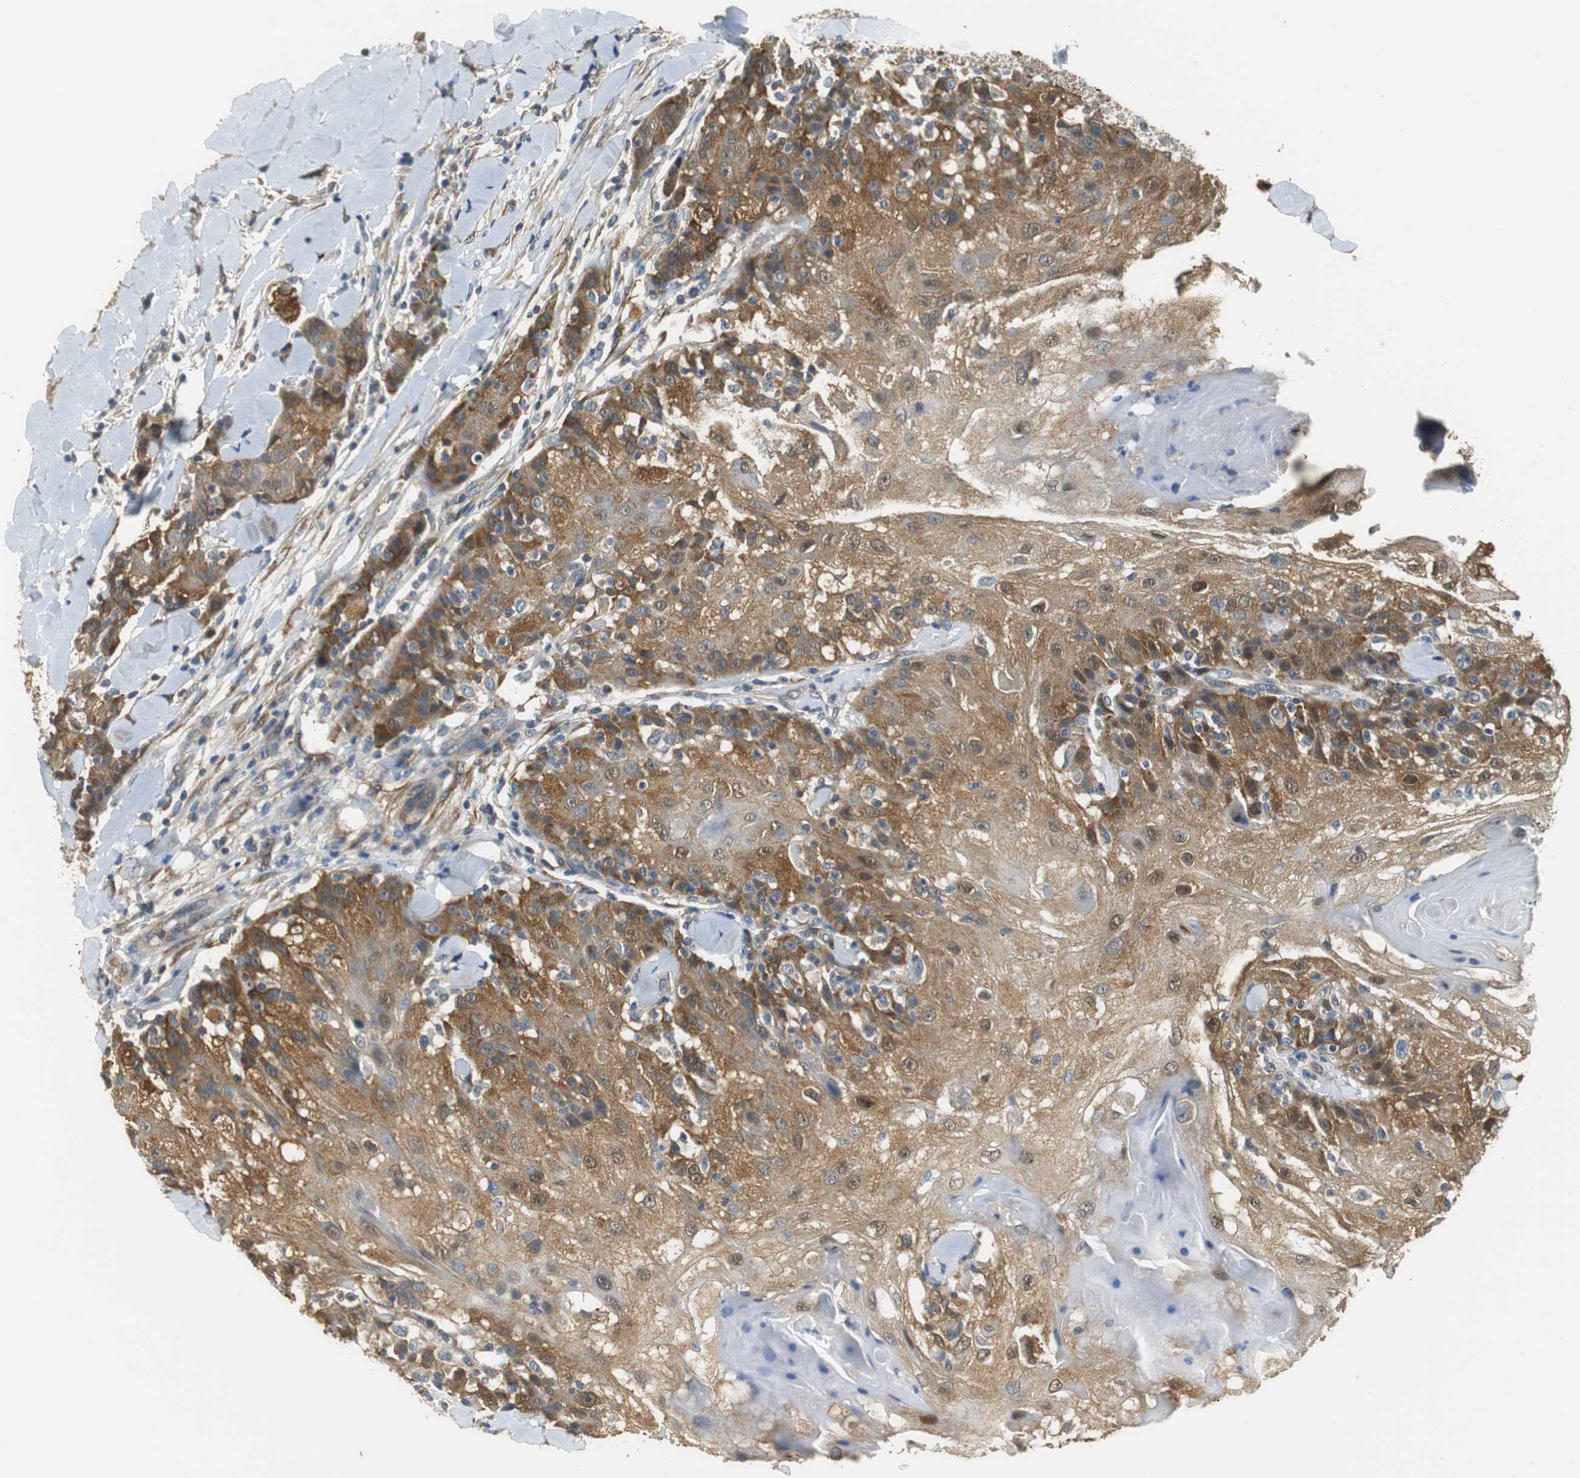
{"staining": {"intensity": "moderate", "quantity": ">75%", "location": "cytoplasmic/membranous,nuclear"}, "tissue": "skin cancer", "cell_type": "Tumor cells", "image_type": "cancer", "snomed": [{"axis": "morphology", "description": "Normal tissue, NOS"}, {"axis": "morphology", "description": "Squamous cell carcinoma, NOS"}, {"axis": "topography", "description": "Skin"}], "caption": "A photomicrograph of human skin cancer (squamous cell carcinoma) stained for a protein reveals moderate cytoplasmic/membranous and nuclear brown staining in tumor cells.", "gene": "UBQLN2", "patient": {"sex": "female", "age": 83}}